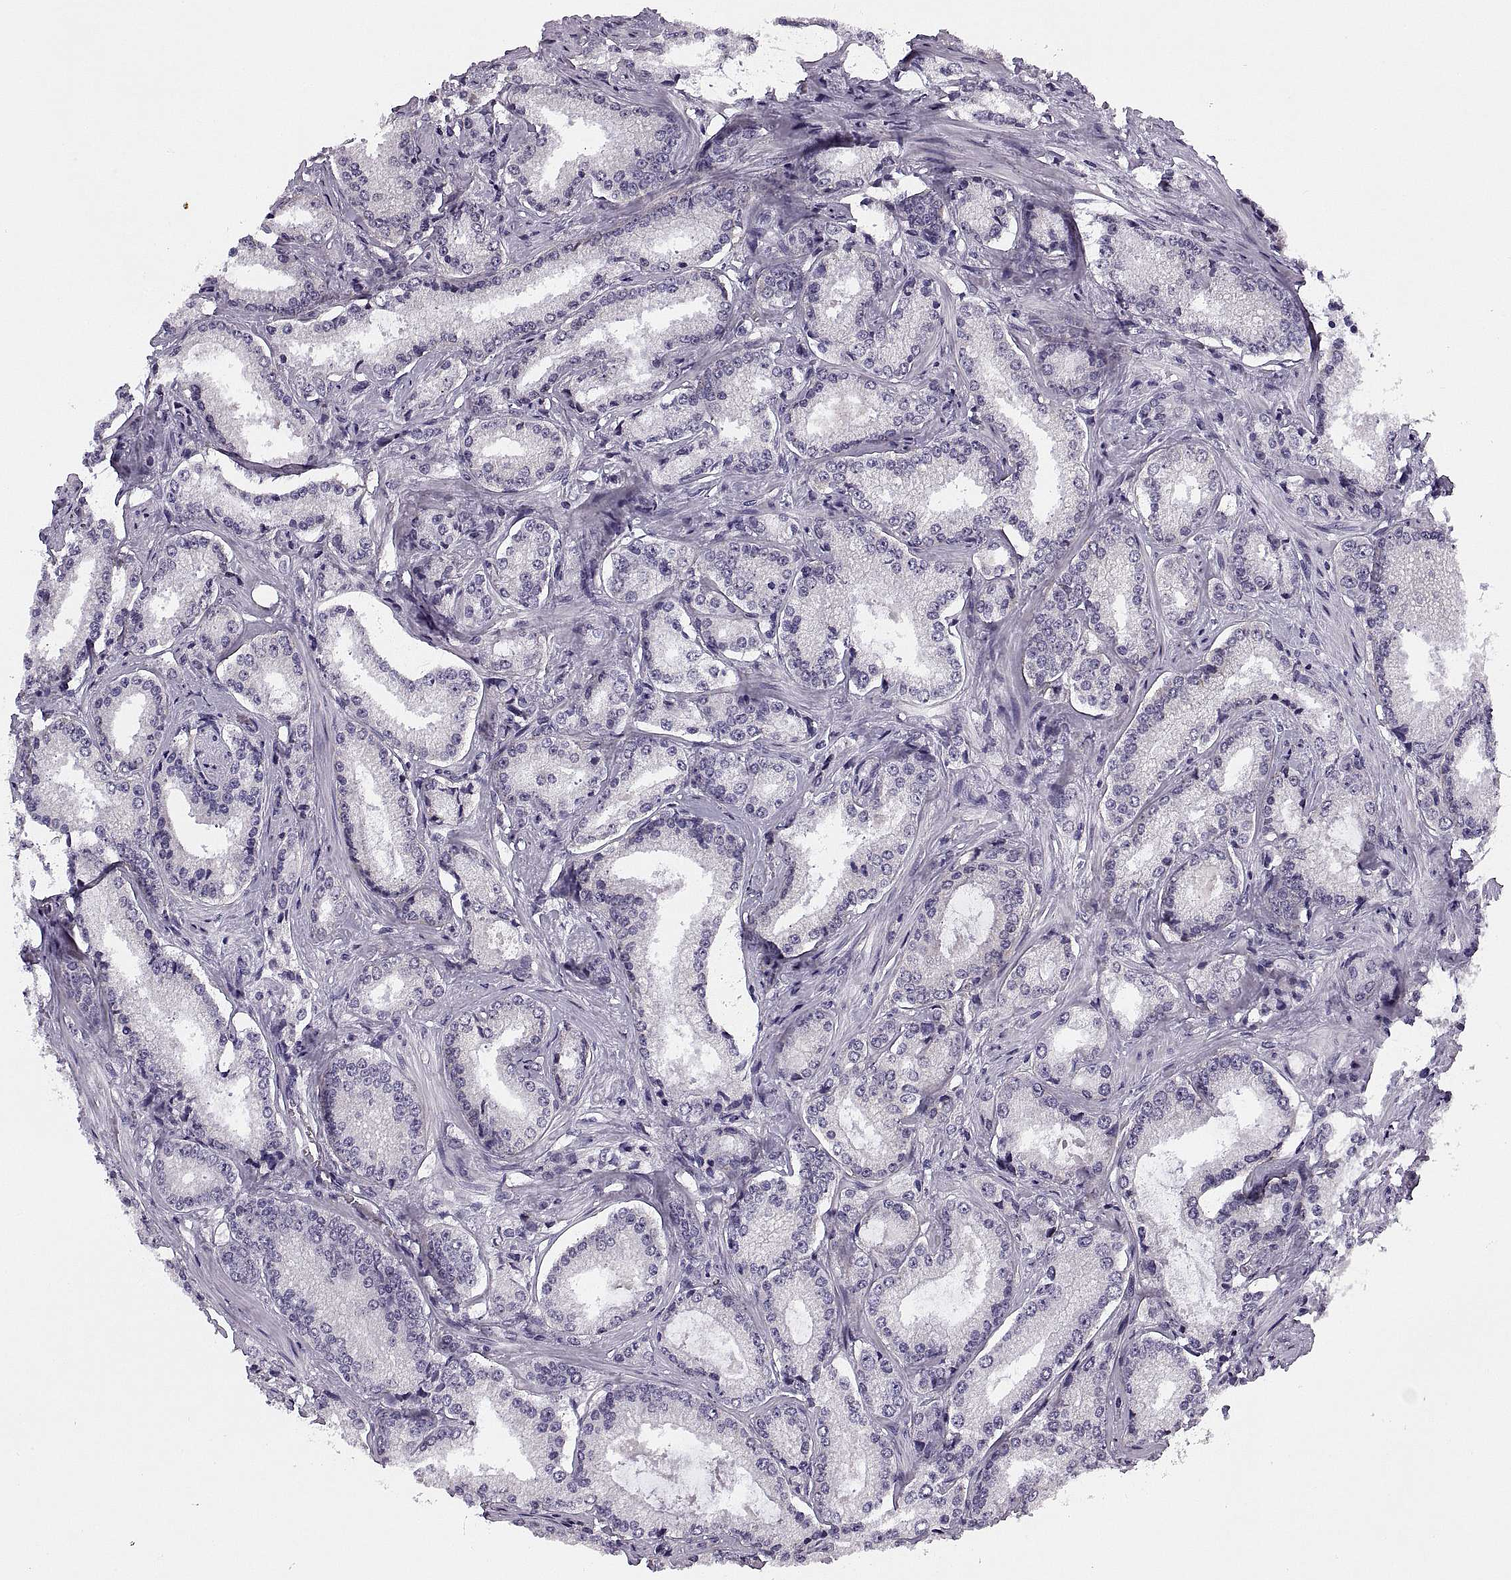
{"staining": {"intensity": "negative", "quantity": "none", "location": "none"}, "tissue": "prostate cancer", "cell_type": "Tumor cells", "image_type": "cancer", "snomed": [{"axis": "morphology", "description": "Adenocarcinoma, Low grade"}, {"axis": "topography", "description": "Prostate"}], "caption": "An immunohistochemistry (IHC) micrograph of adenocarcinoma (low-grade) (prostate) is shown. There is no staining in tumor cells of adenocarcinoma (low-grade) (prostate).", "gene": "TBC1D3G", "patient": {"sex": "male", "age": 56}}